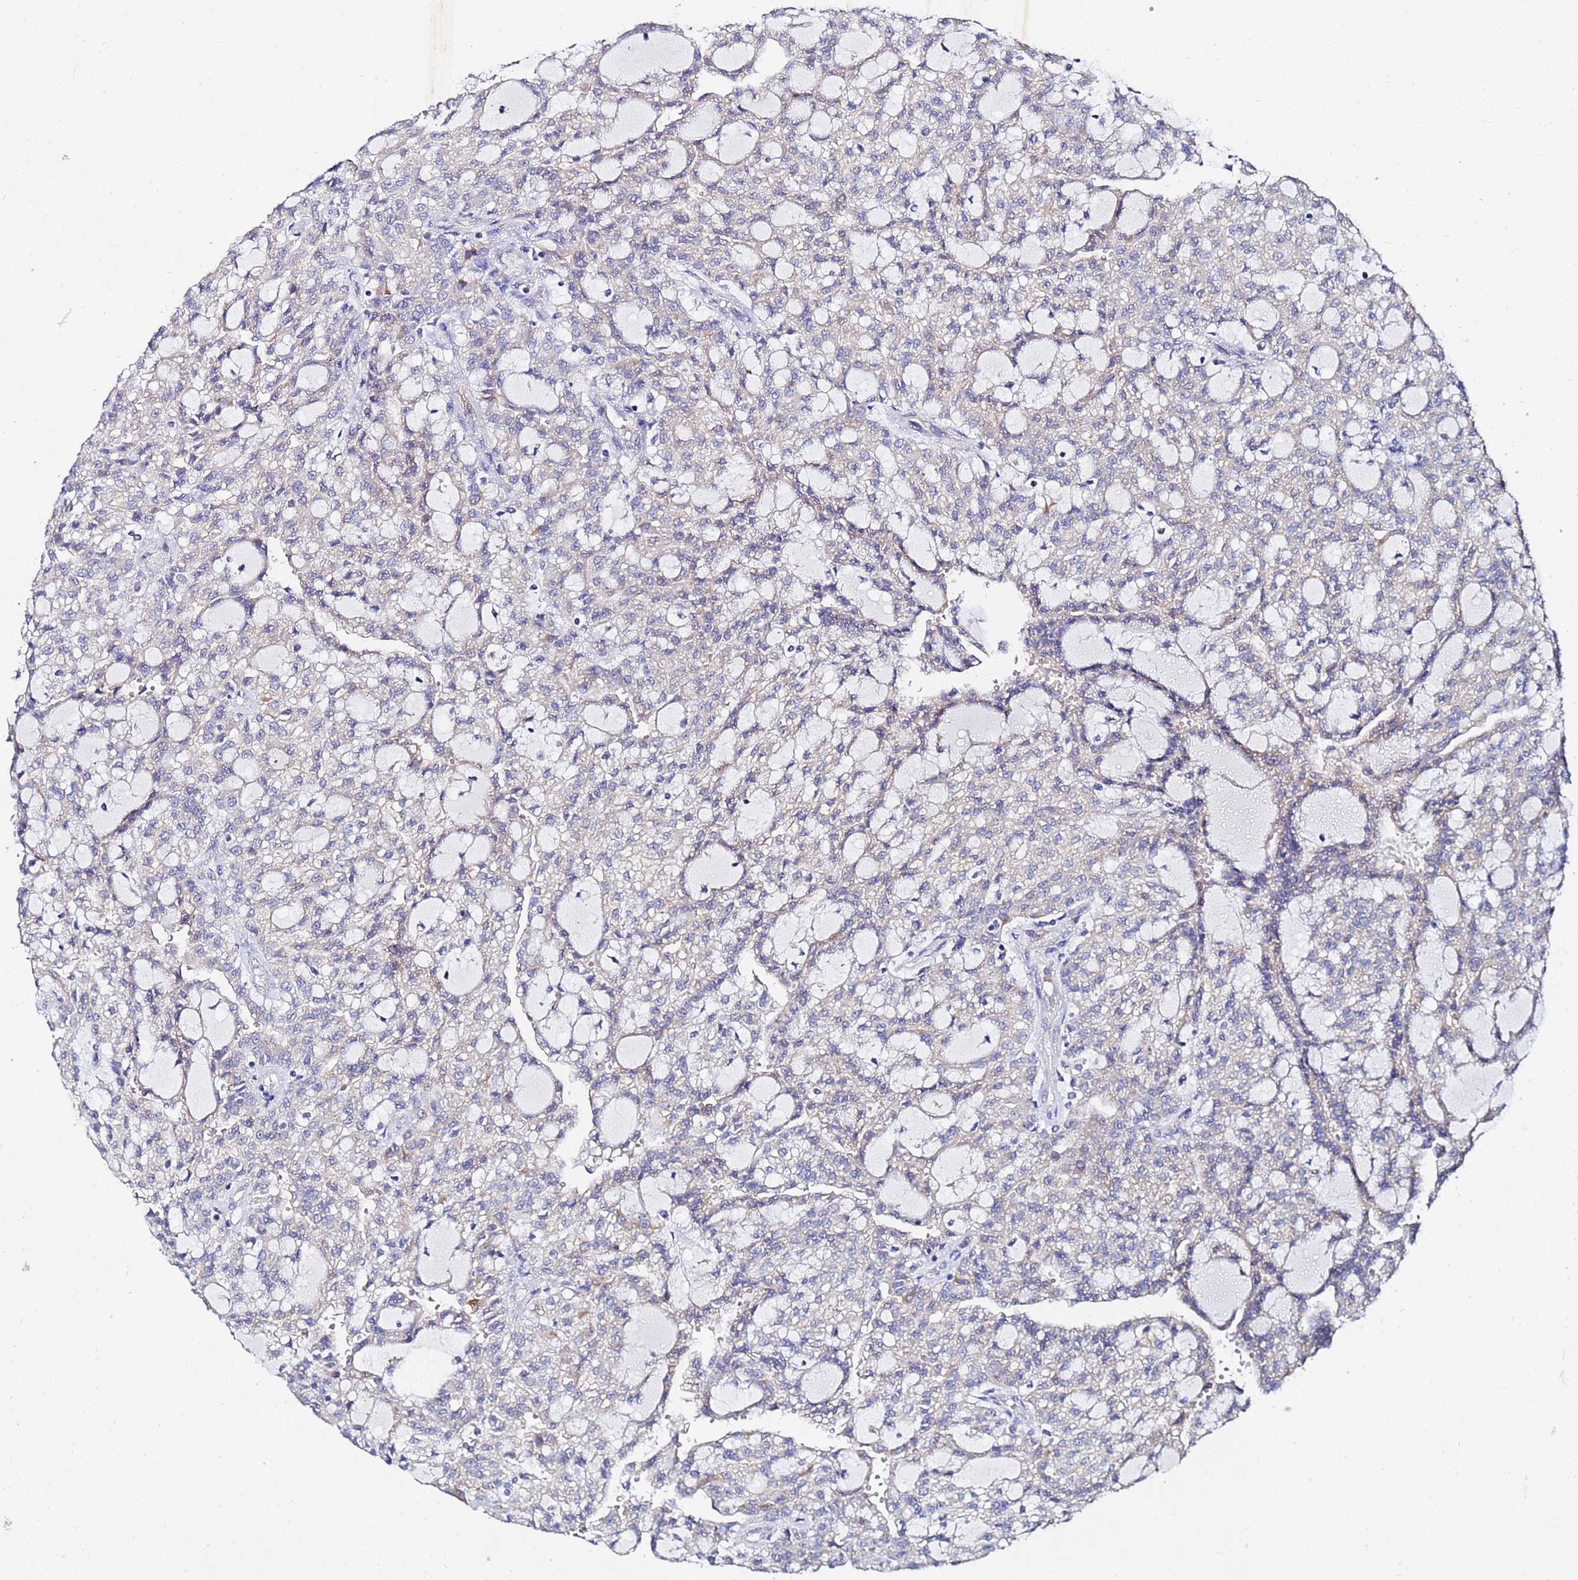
{"staining": {"intensity": "negative", "quantity": "none", "location": "none"}, "tissue": "renal cancer", "cell_type": "Tumor cells", "image_type": "cancer", "snomed": [{"axis": "morphology", "description": "Adenocarcinoma, NOS"}, {"axis": "topography", "description": "Kidney"}], "caption": "Adenocarcinoma (renal) was stained to show a protein in brown. There is no significant staining in tumor cells.", "gene": "FAHD2A", "patient": {"sex": "male", "age": 63}}